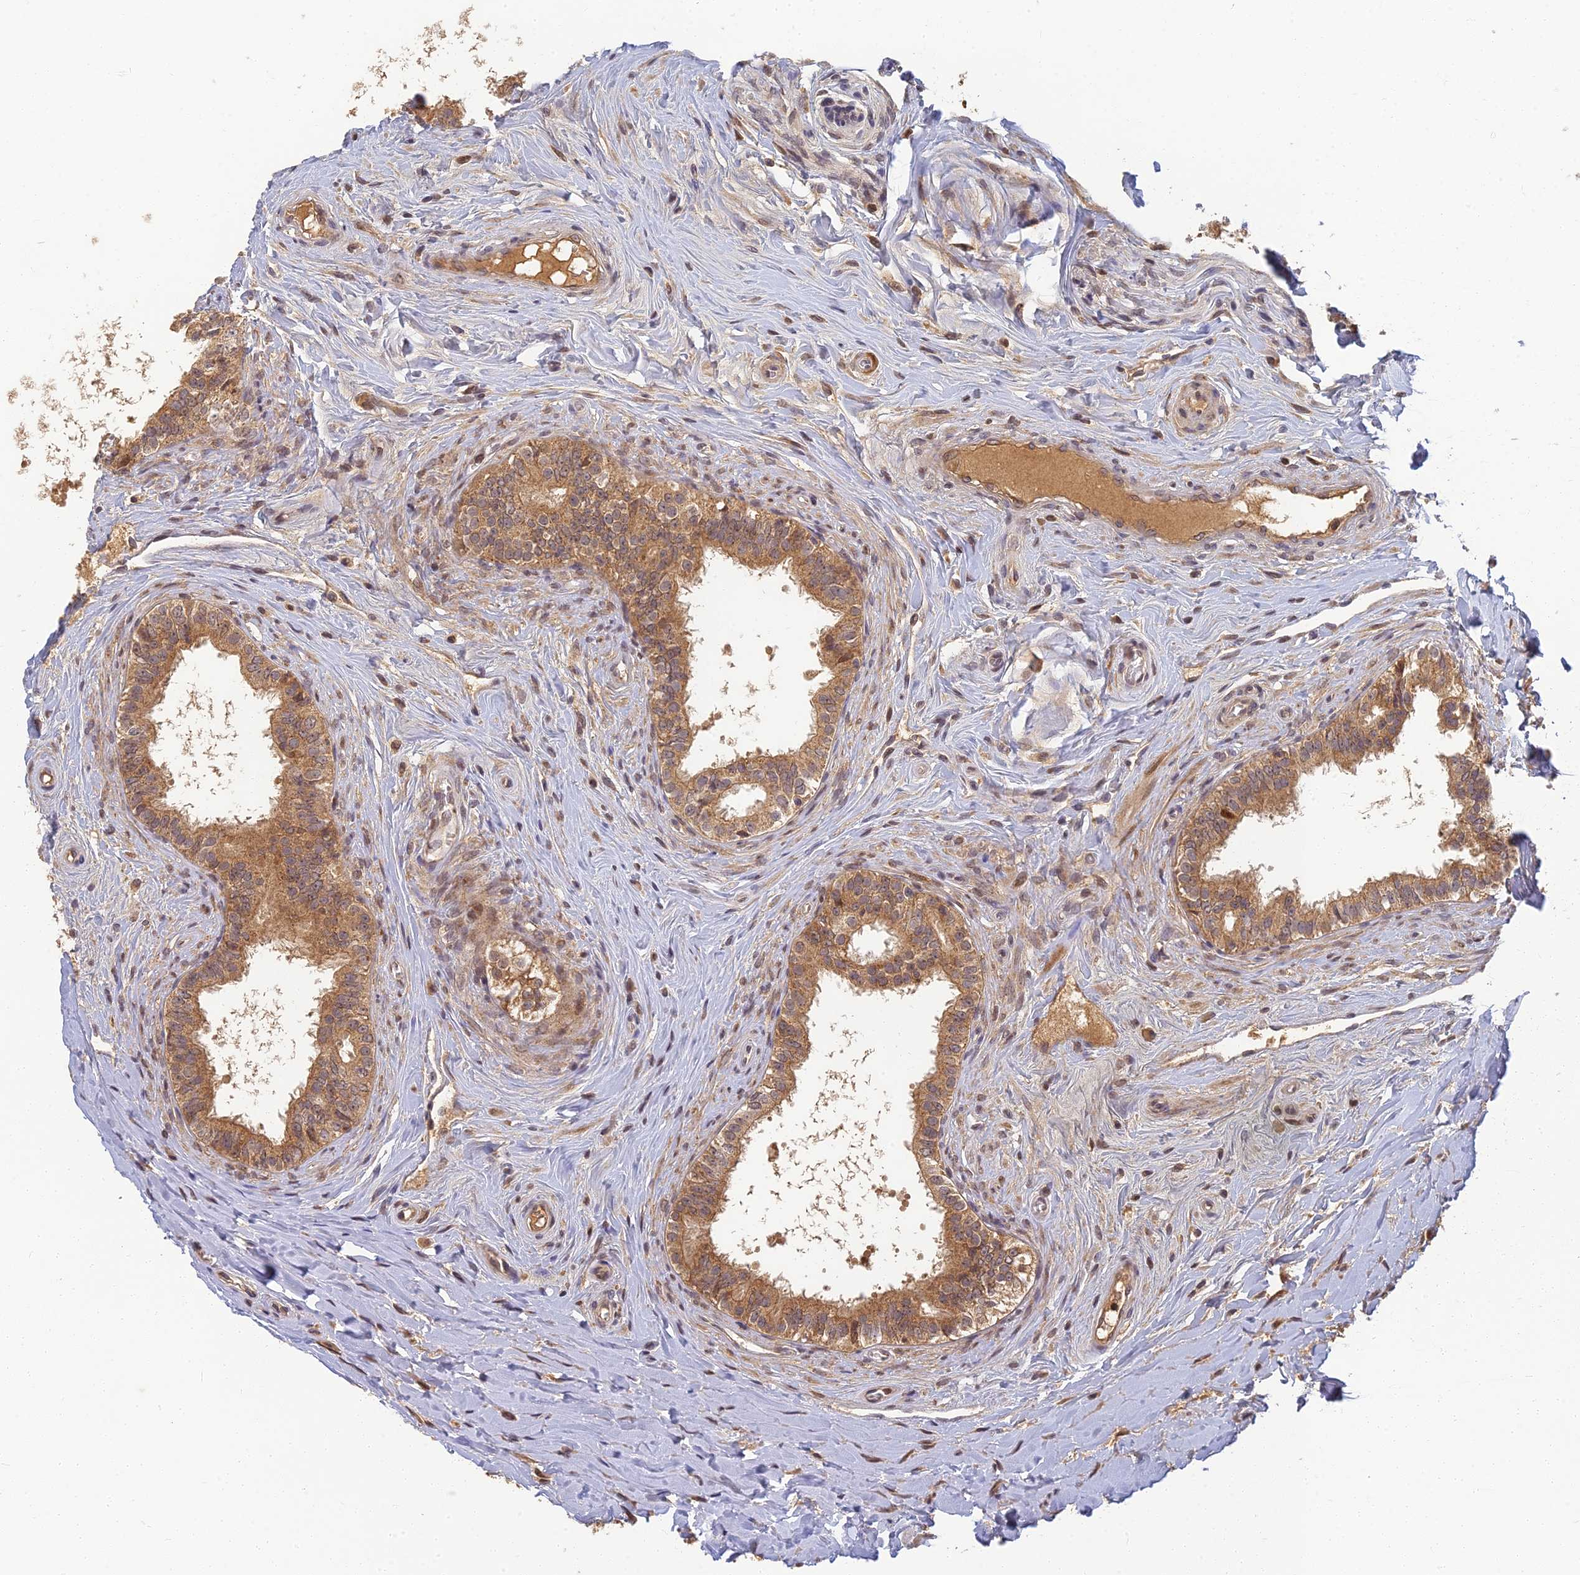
{"staining": {"intensity": "moderate", "quantity": ">75%", "location": "cytoplasmic/membranous"}, "tissue": "epididymis", "cell_type": "Glandular cells", "image_type": "normal", "snomed": [{"axis": "morphology", "description": "Normal tissue, NOS"}, {"axis": "topography", "description": "Epididymis"}], "caption": "An IHC histopathology image of unremarkable tissue is shown. Protein staining in brown shows moderate cytoplasmic/membranous positivity in epididymis within glandular cells. (brown staining indicates protein expression, while blue staining denotes nuclei).", "gene": "RGL3", "patient": {"sex": "male", "age": 33}}